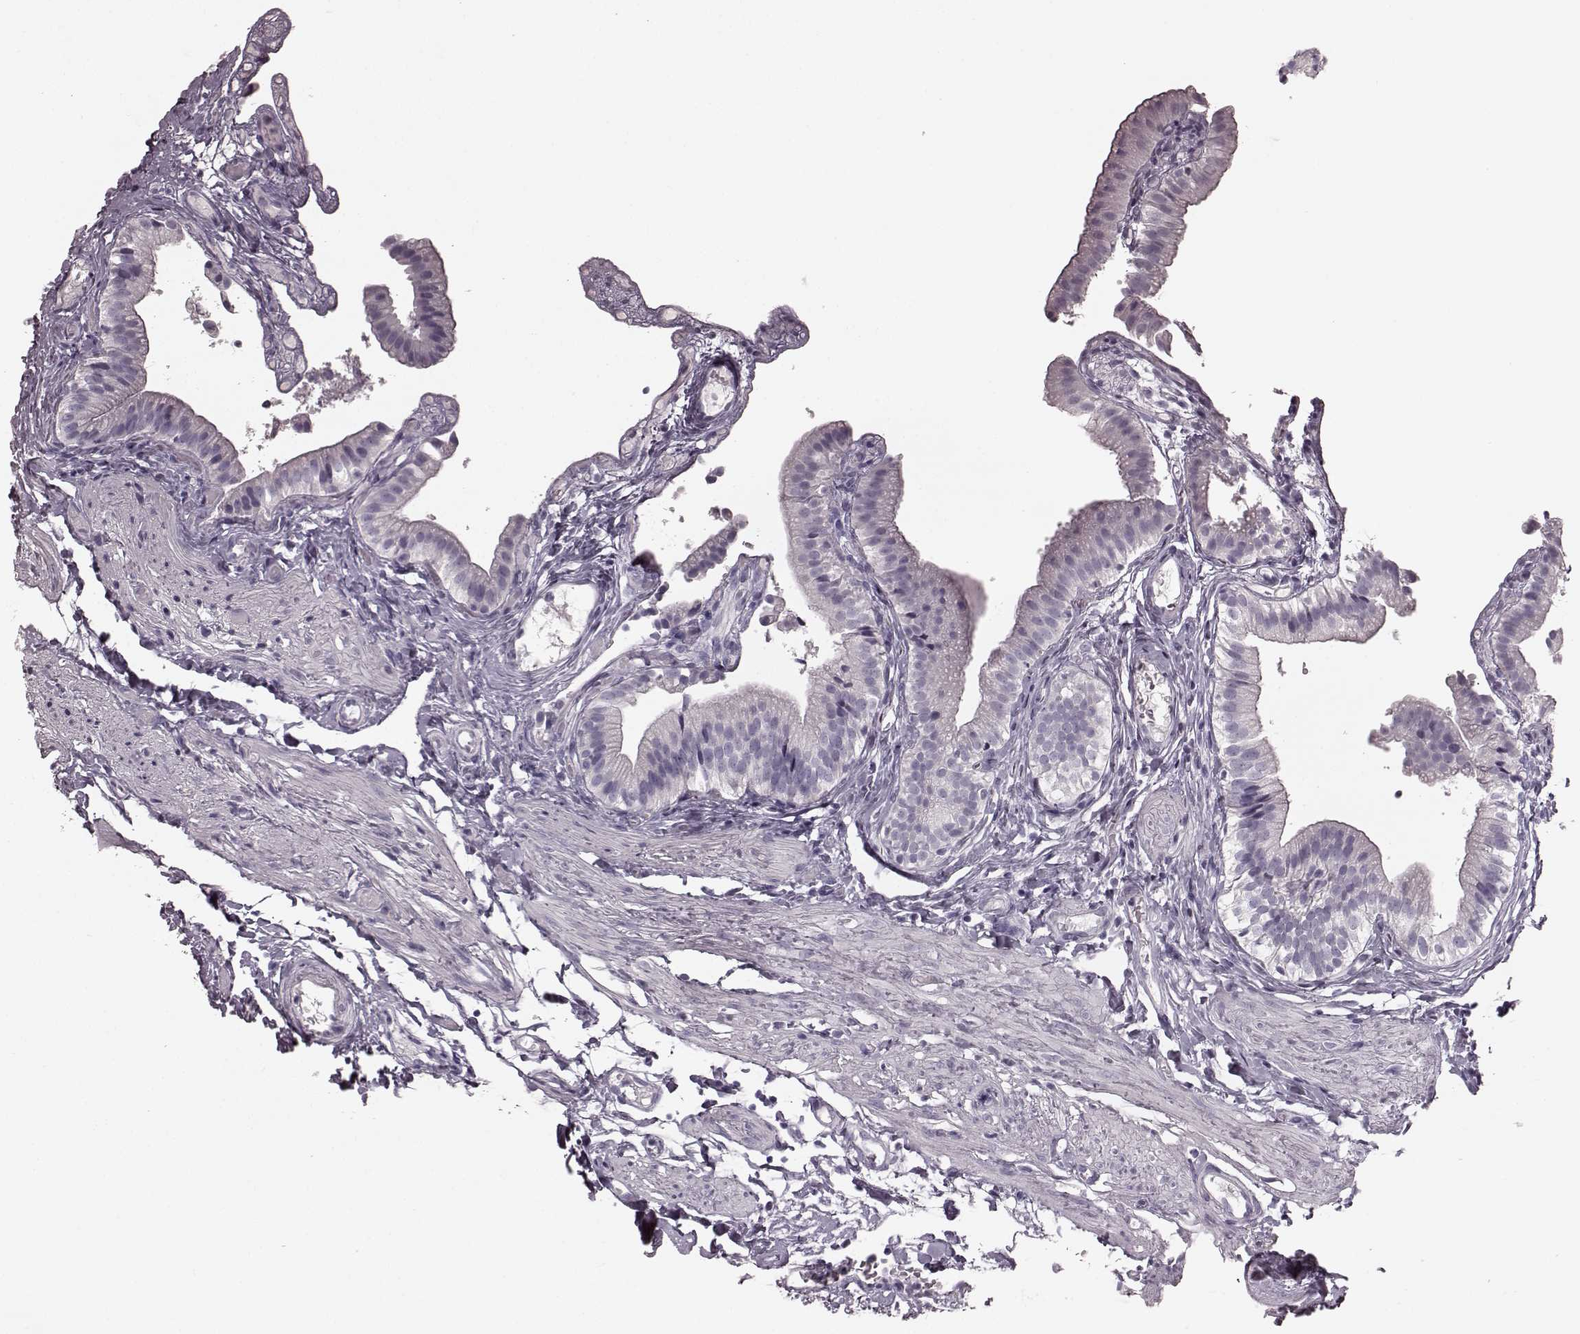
{"staining": {"intensity": "negative", "quantity": "none", "location": "none"}, "tissue": "gallbladder", "cell_type": "Glandular cells", "image_type": "normal", "snomed": [{"axis": "morphology", "description": "Normal tissue, NOS"}, {"axis": "topography", "description": "Gallbladder"}], "caption": "DAB immunohistochemical staining of normal gallbladder displays no significant staining in glandular cells.", "gene": "TRPM1", "patient": {"sex": "female", "age": 47}}